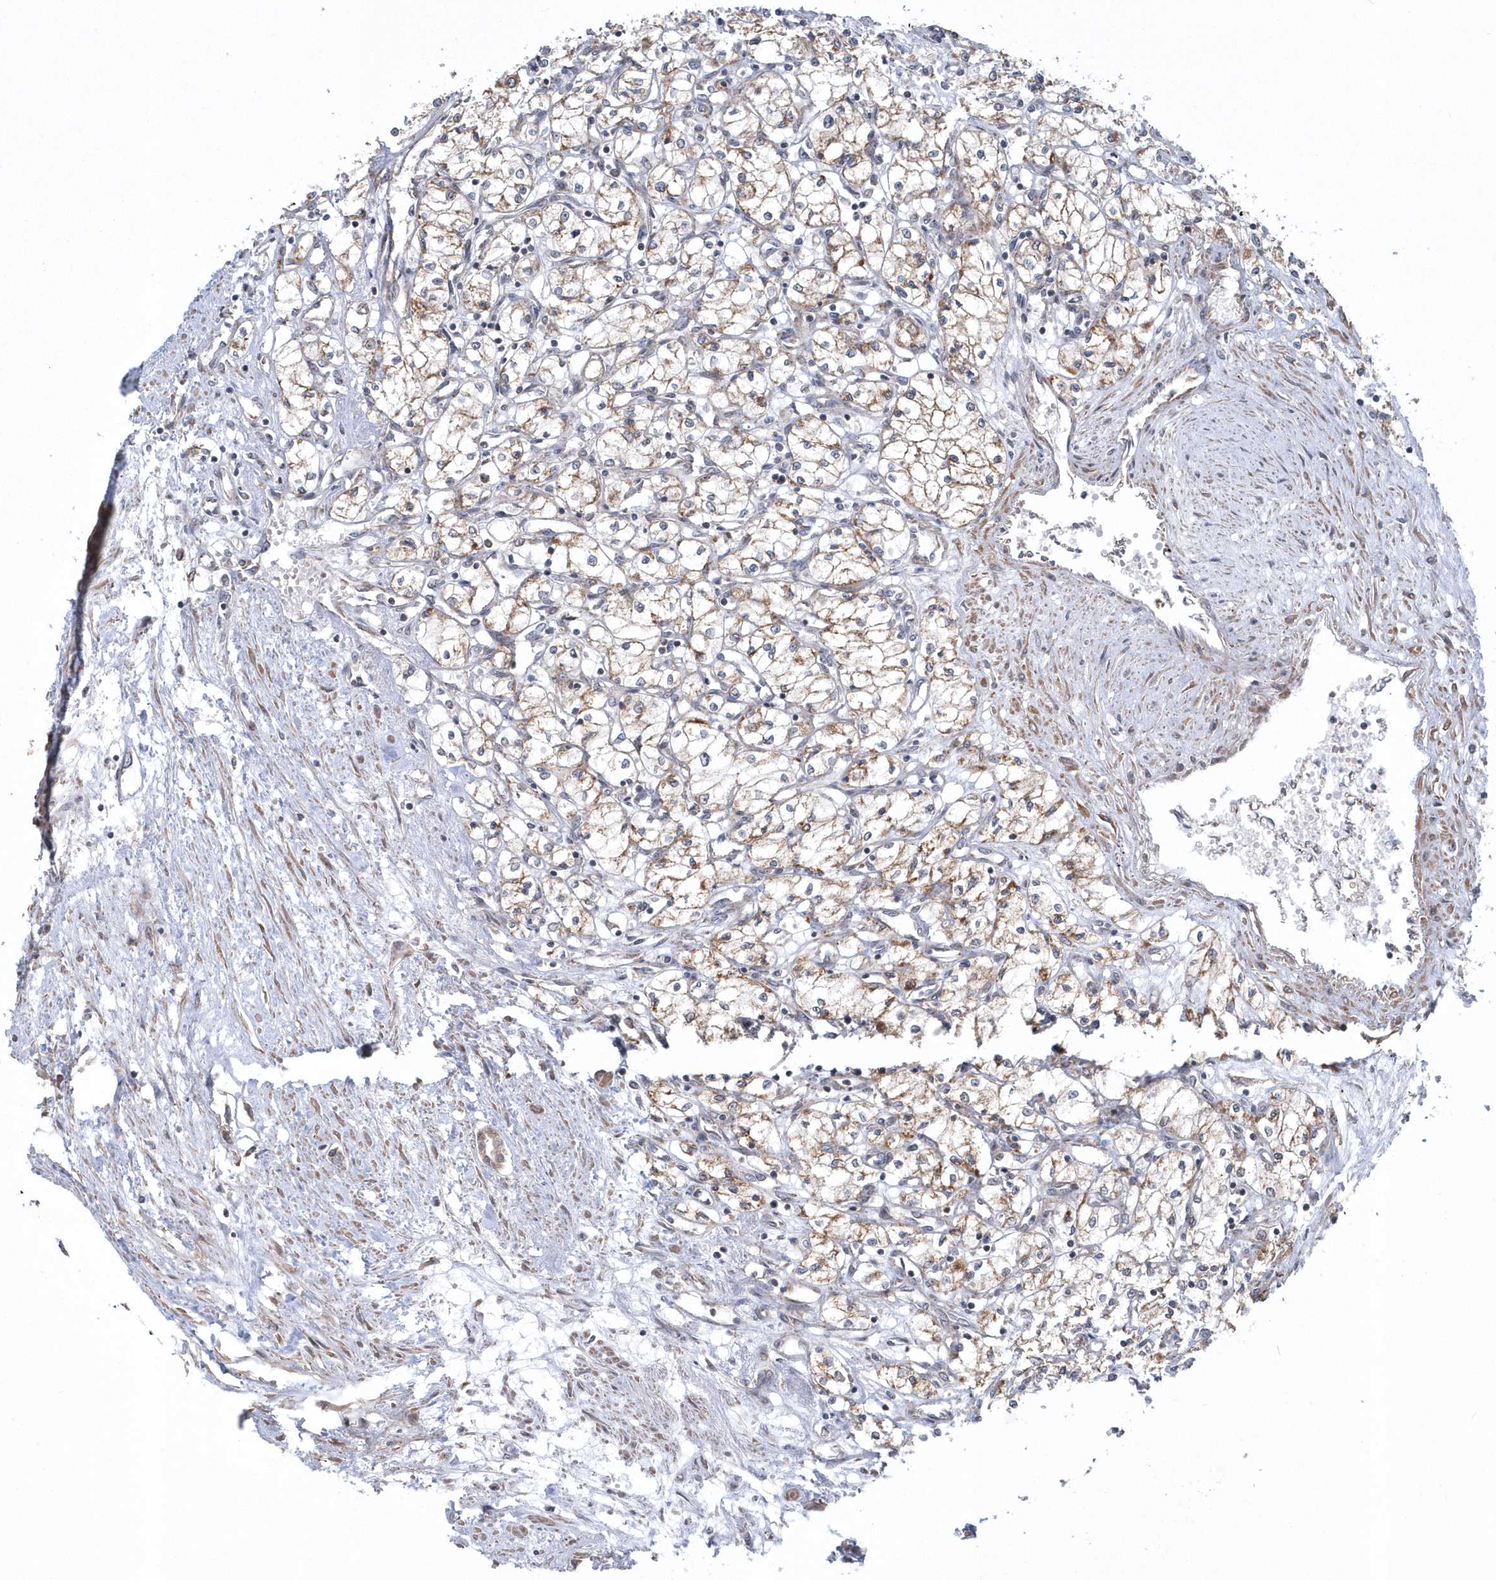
{"staining": {"intensity": "weak", "quantity": ">75%", "location": "cytoplasmic/membranous"}, "tissue": "renal cancer", "cell_type": "Tumor cells", "image_type": "cancer", "snomed": [{"axis": "morphology", "description": "Adenocarcinoma, NOS"}, {"axis": "topography", "description": "Kidney"}], "caption": "This histopathology image displays immunohistochemistry staining of human renal cancer (adenocarcinoma), with low weak cytoplasmic/membranous positivity in approximately >75% of tumor cells.", "gene": "SLX9", "patient": {"sex": "male", "age": 59}}